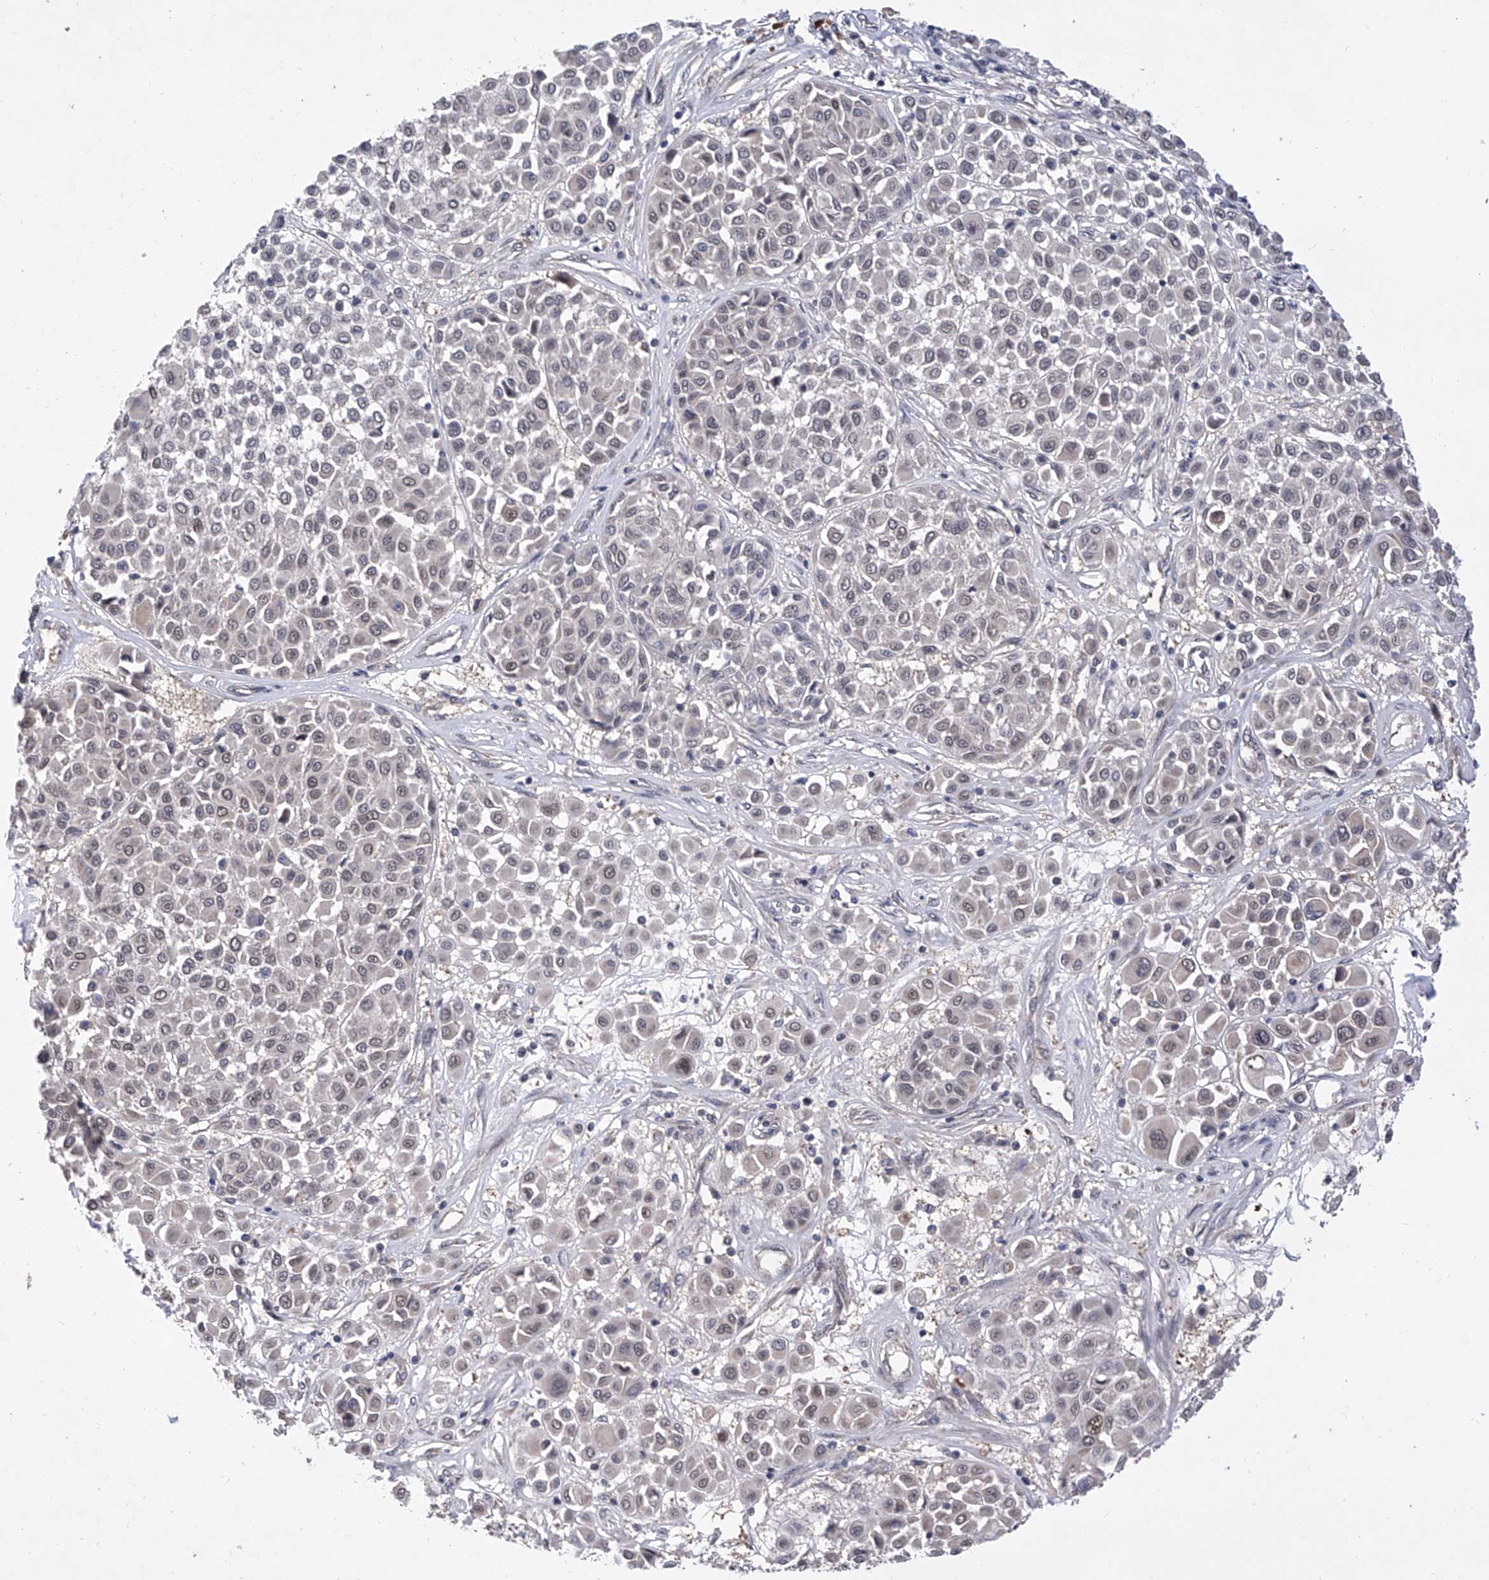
{"staining": {"intensity": "negative", "quantity": "none", "location": "none"}, "tissue": "melanoma", "cell_type": "Tumor cells", "image_type": "cancer", "snomed": [{"axis": "morphology", "description": "Malignant melanoma, Metastatic site"}, {"axis": "topography", "description": "Soft tissue"}], "caption": "Tumor cells are negative for protein expression in human melanoma.", "gene": "USP45", "patient": {"sex": "male", "age": 41}}